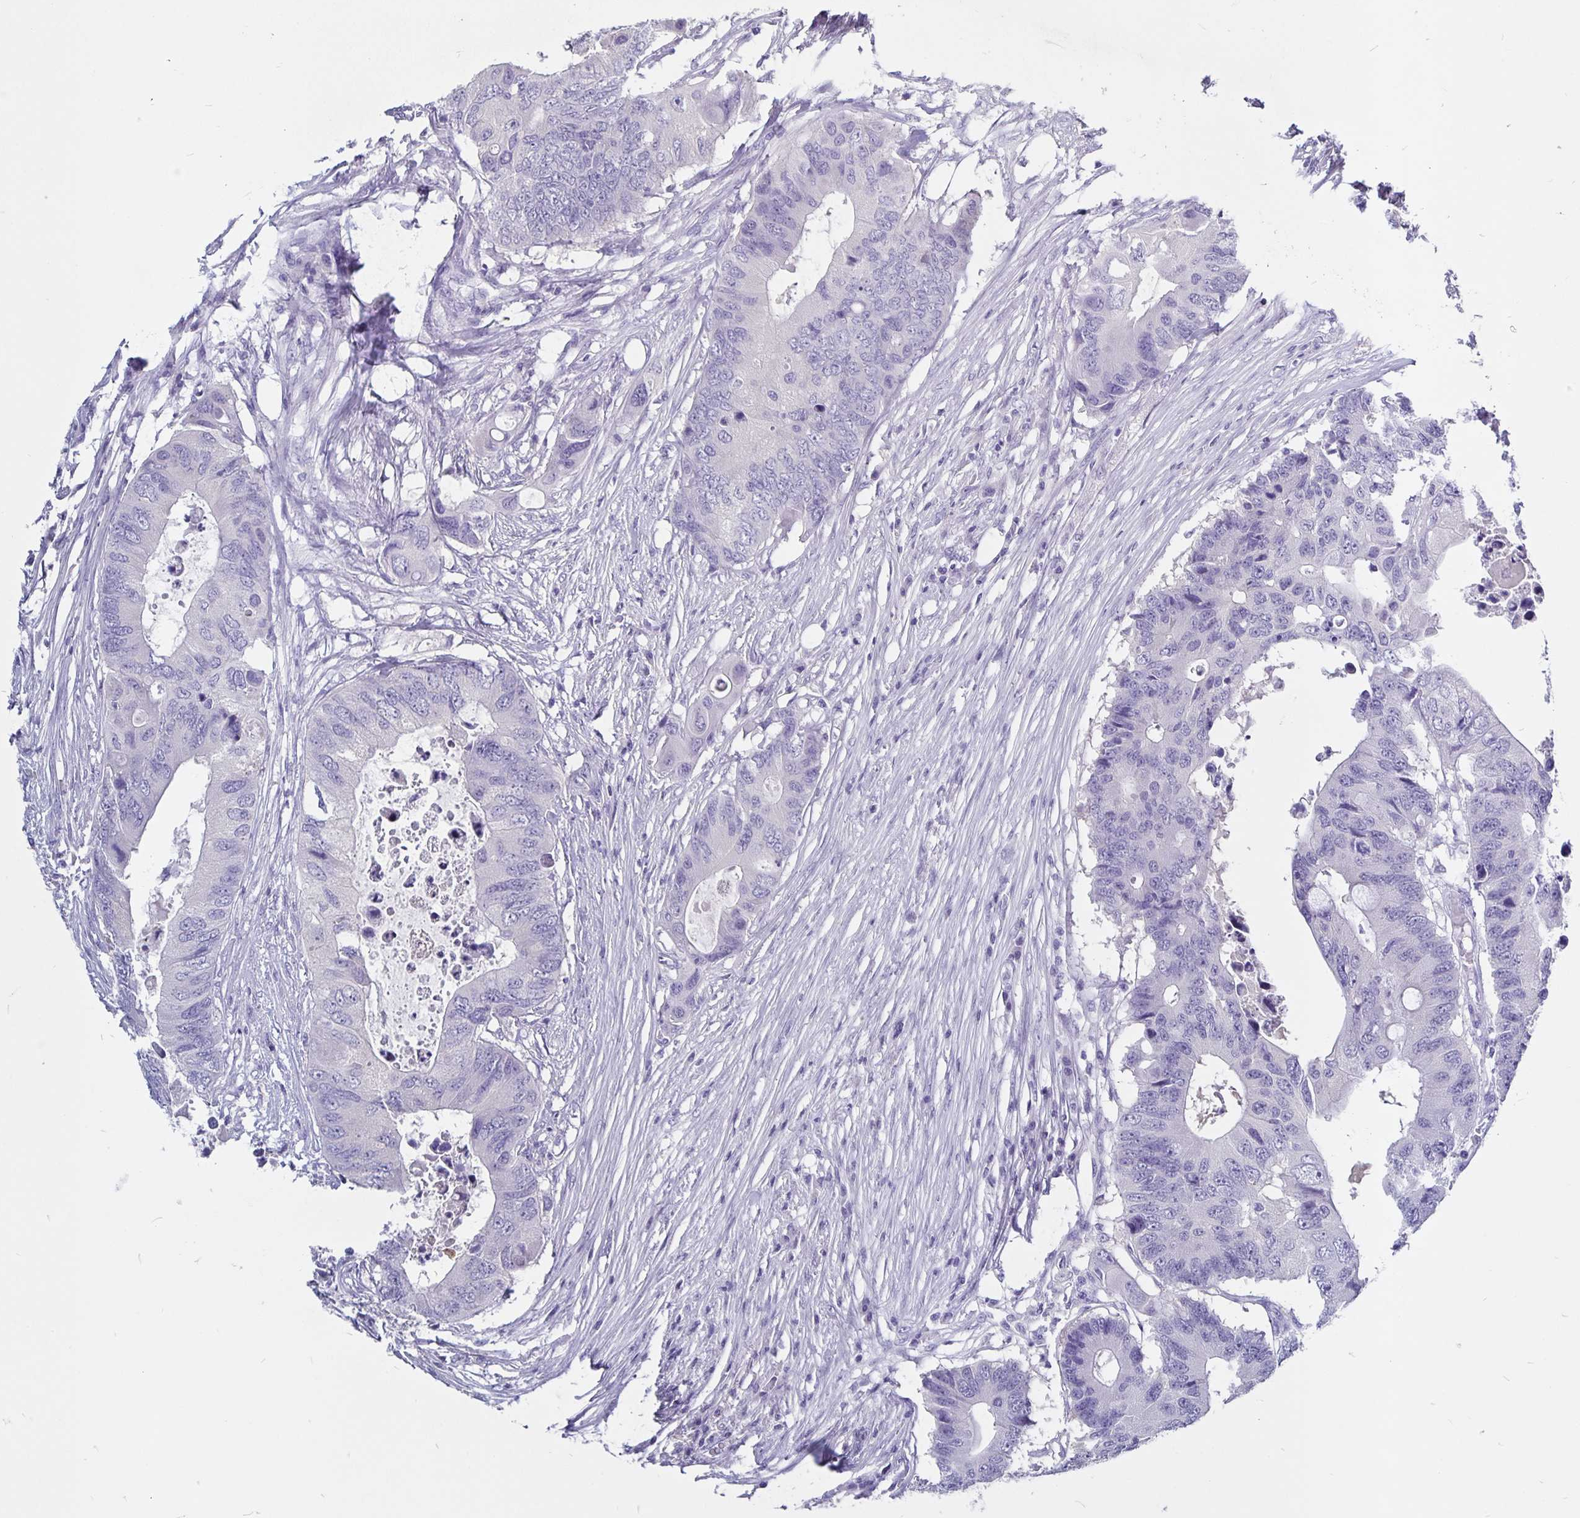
{"staining": {"intensity": "negative", "quantity": "none", "location": "none"}, "tissue": "colorectal cancer", "cell_type": "Tumor cells", "image_type": "cancer", "snomed": [{"axis": "morphology", "description": "Adenocarcinoma, NOS"}, {"axis": "topography", "description": "Colon"}], "caption": "Immunohistochemical staining of human colorectal cancer (adenocarcinoma) demonstrates no significant positivity in tumor cells.", "gene": "ODF3B", "patient": {"sex": "male", "age": 71}}